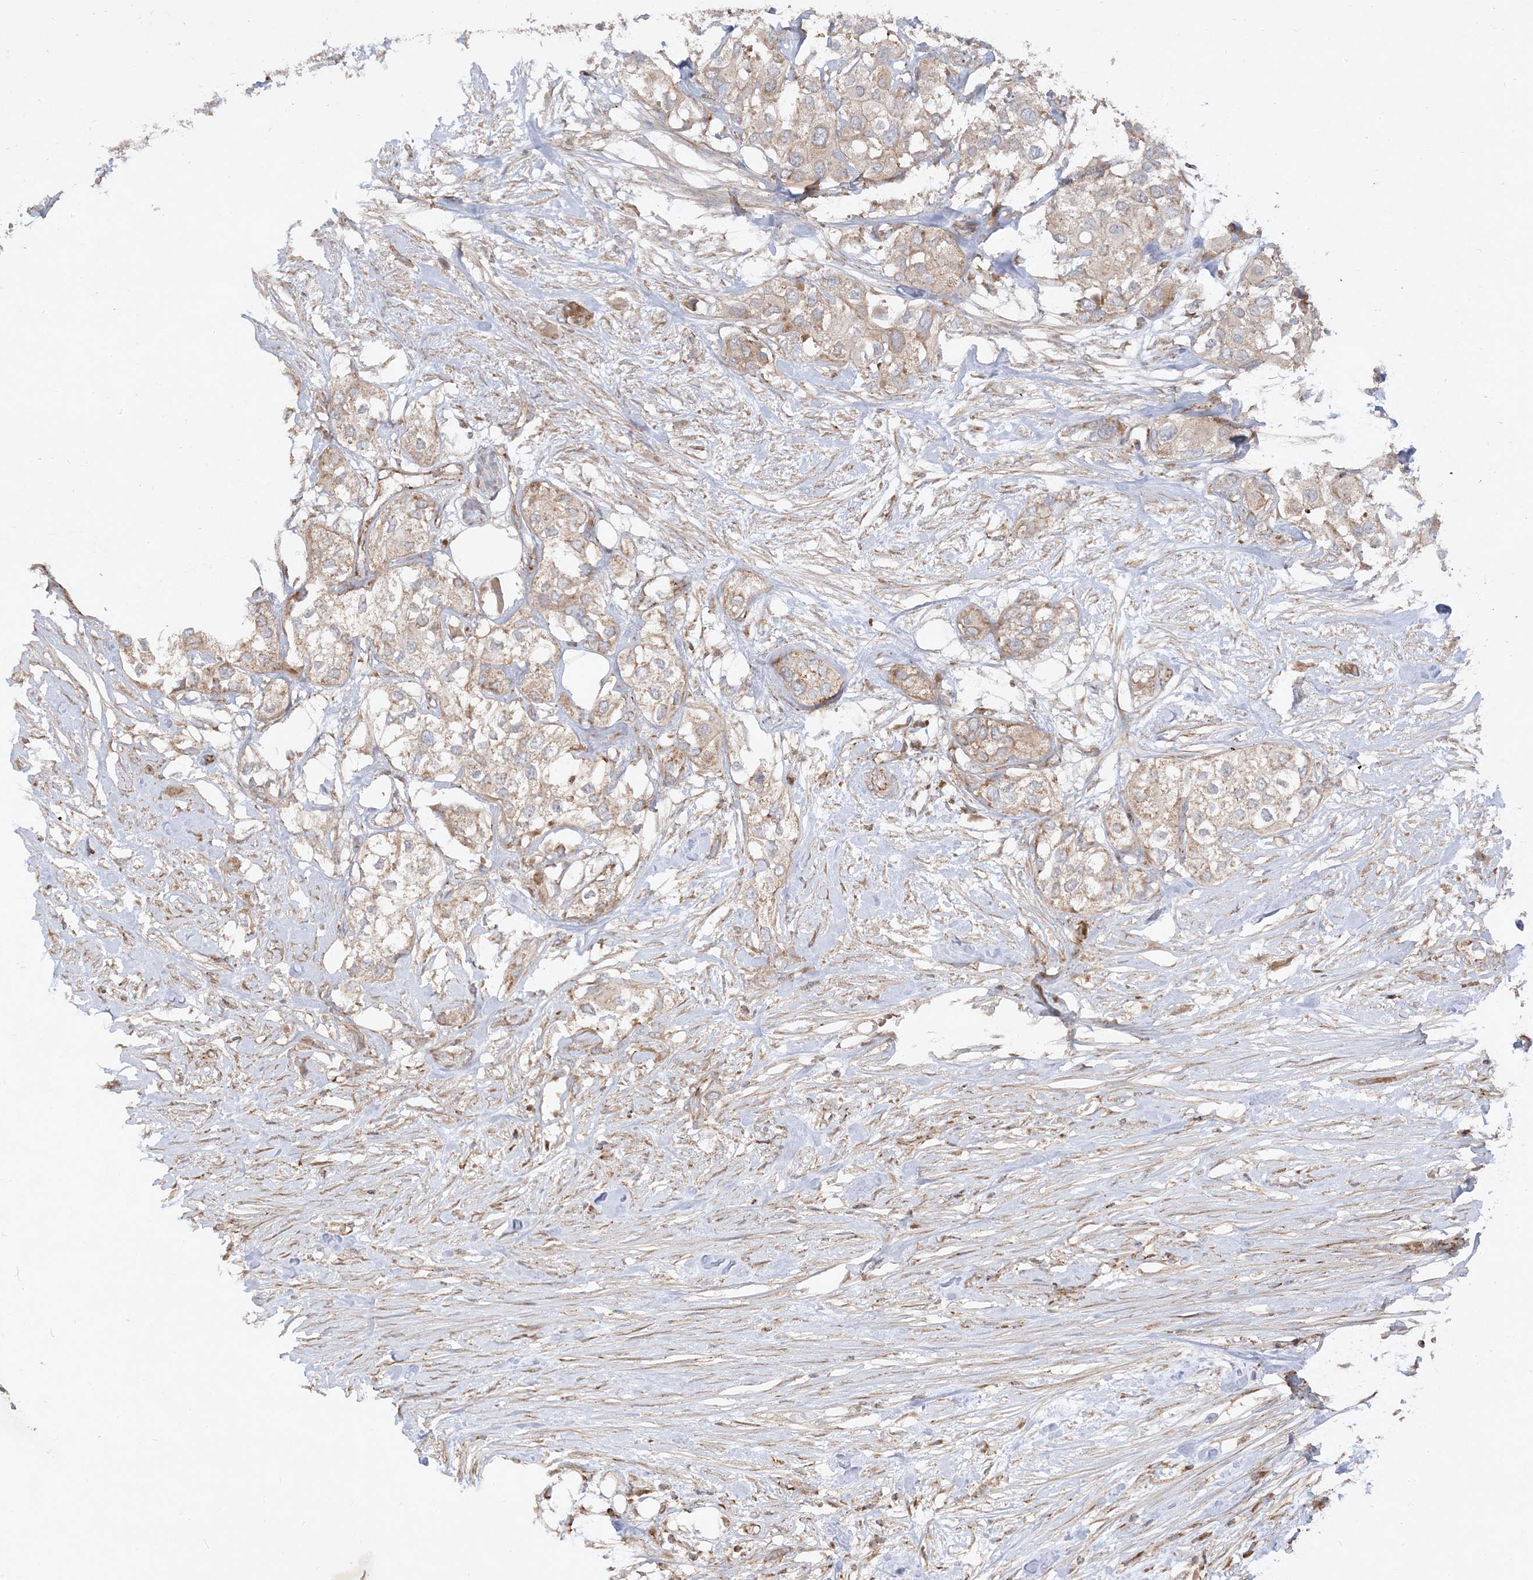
{"staining": {"intensity": "weak", "quantity": "<25%", "location": "cytoplasmic/membranous"}, "tissue": "urothelial cancer", "cell_type": "Tumor cells", "image_type": "cancer", "snomed": [{"axis": "morphology", "description": "Urothelial carcinoma, High grade"}, {"axis": "topography", "description": "Urinary bladder"}], "caption": "This is an immunohistochemistry photomicrograph of human high-grade urothelial carcinoma. There is no staining in tumor cells.", "gene": "AARS2", "patient": {"sex": "male", "age": 64}}